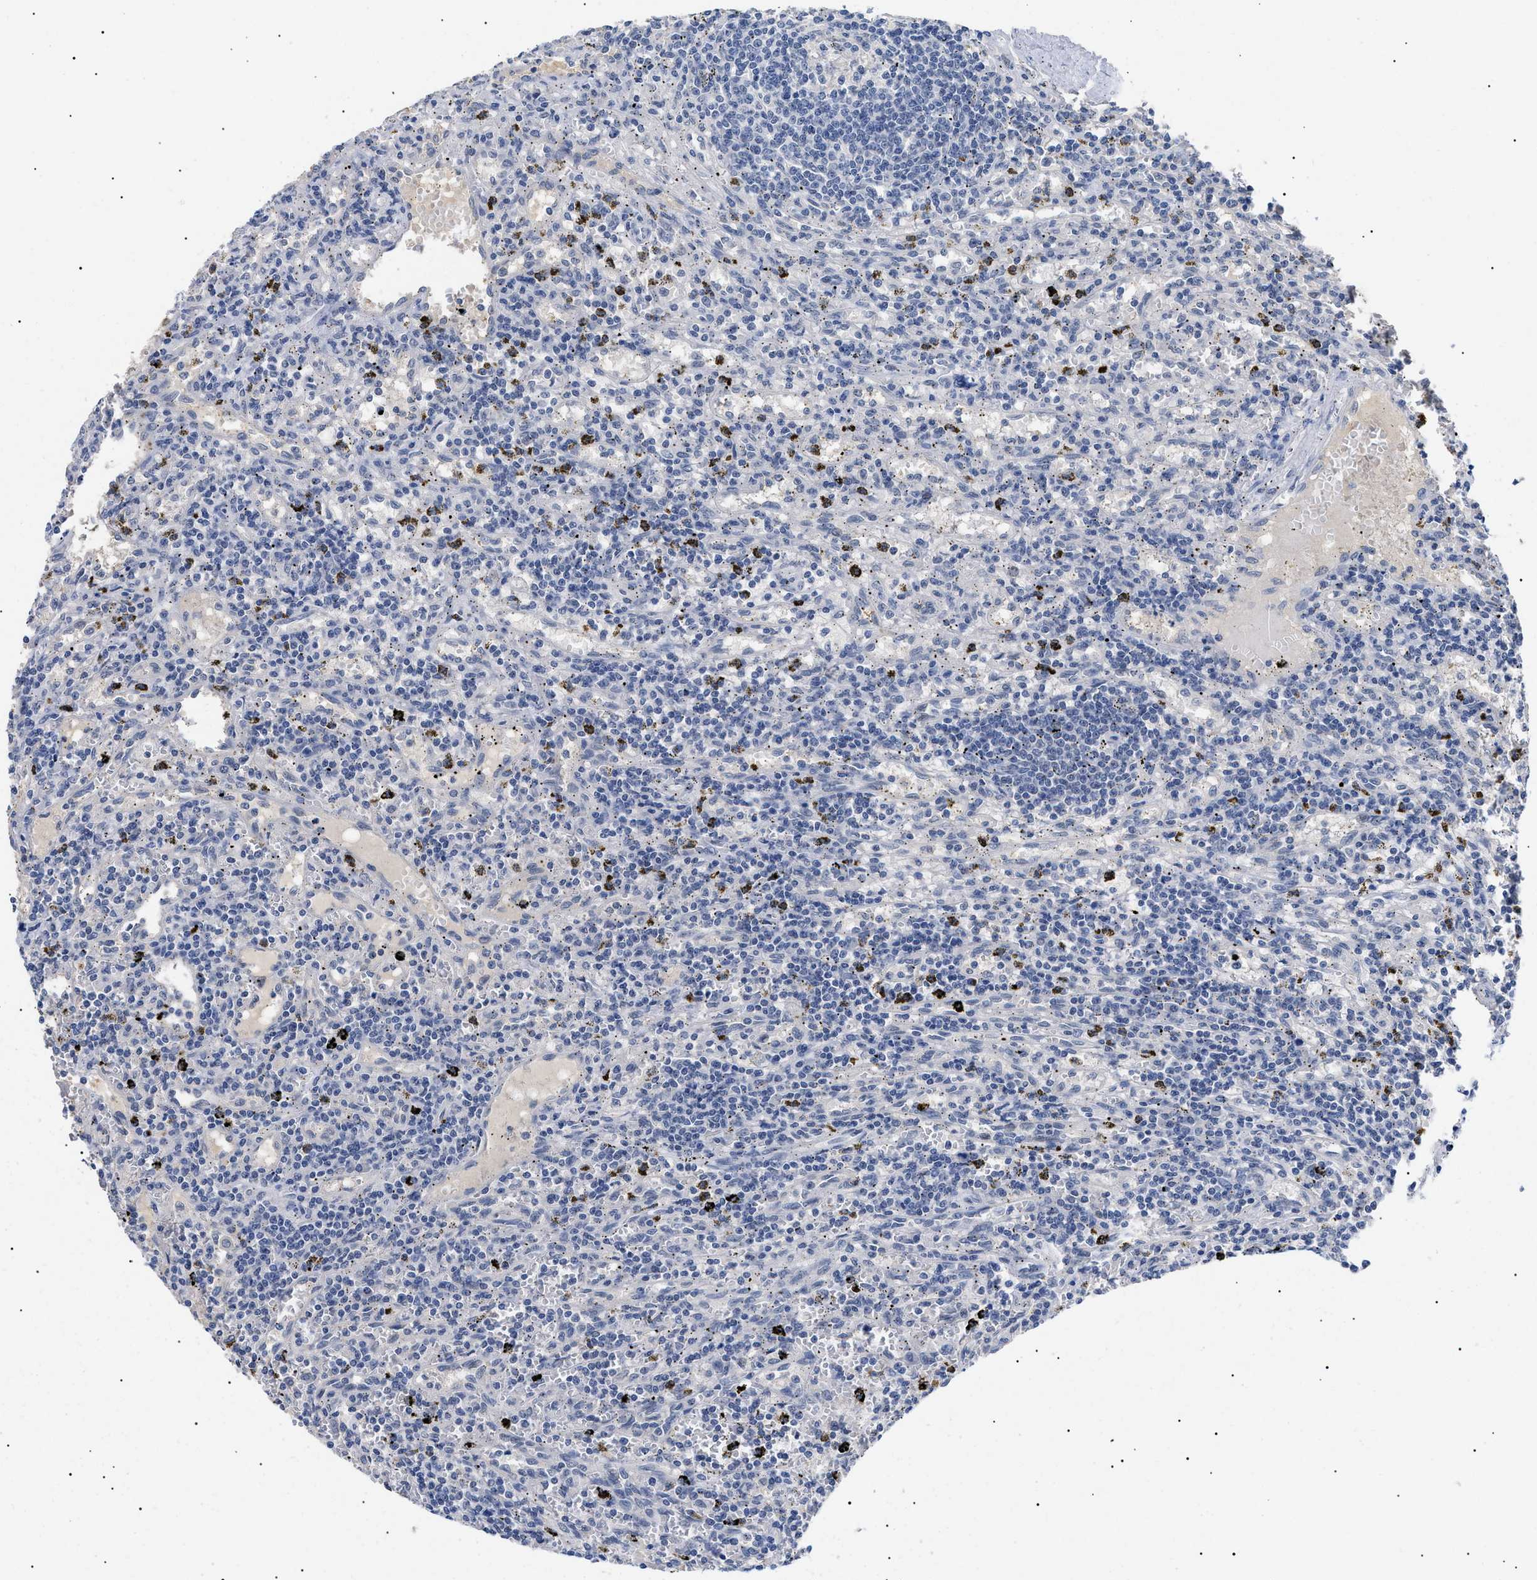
{"staining": {"intensity": "negative", "quantity": "none", "location": "none"}, "tissue": "lymphoma", "cell_type": "Tumor cells", "image_type": "cancer", "snomed": [{"axis": "morphology", "description": "Malignant lymphoma, non-Hodgkin's type, Low grade"}, {"axis": "topography", "description": "Spleen"}], "caption": "Protein analysis of lymphoma exhibits no significant positivity in tumor cells.", "gene": "PRRT2", "patient": {"sex": "male", "age": 76}}